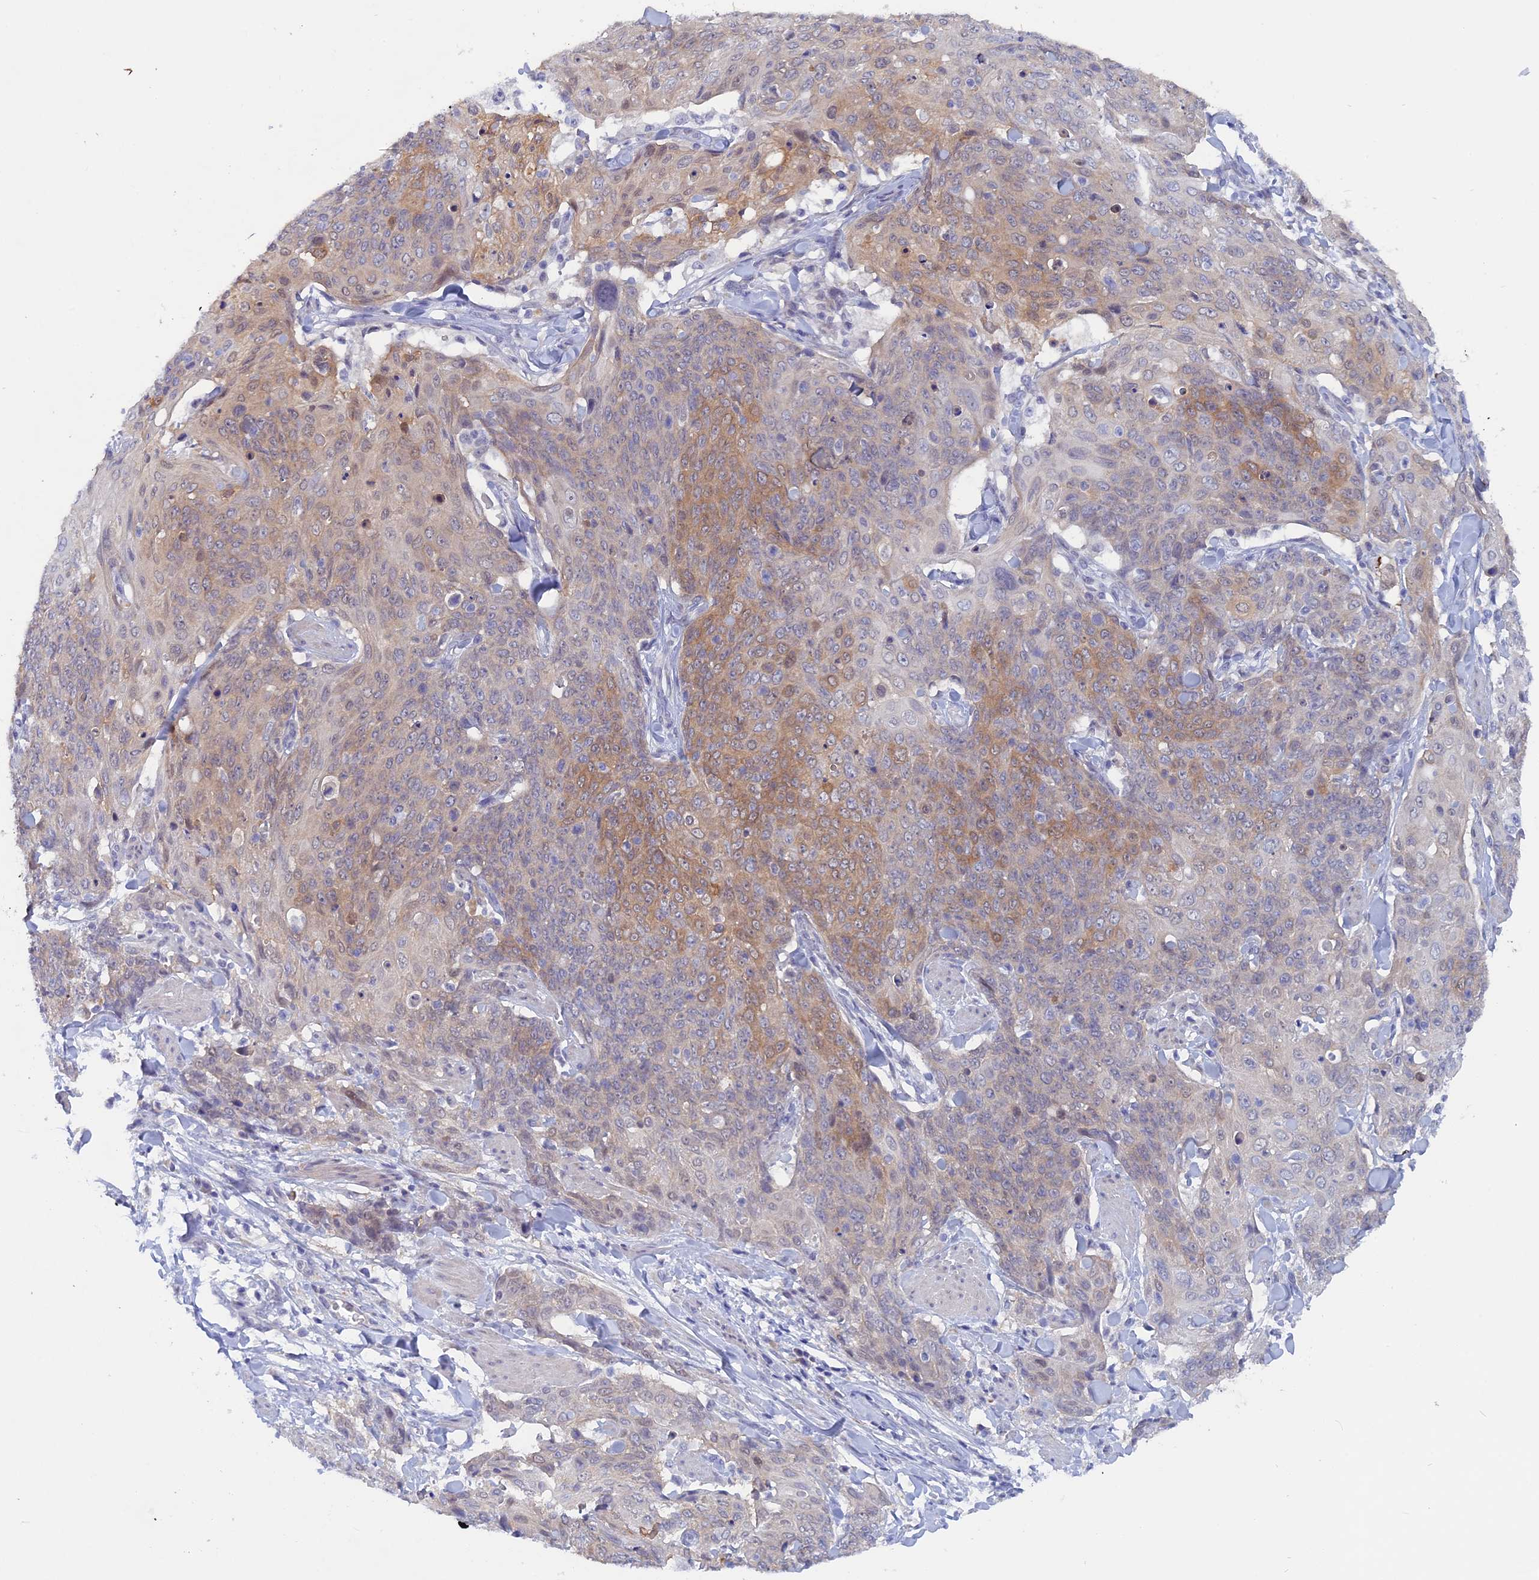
{"staining": {"intensity": "moderate", "quantity": "<25%", "location": "cytoplasmic/membranous,nuclear"}, "tissue": "skin cancer", "cell_type": "Tumor cells", "image_type": "cancer", "snomed": [{"axis": "morphology", "description": "Squamous cell carcinoma, NOS"}, {"axis": "topography", "description": "Skin"}, {"axis": "topography", "description": "Vulva"}], "caption": "There is low levels of moderate cytoplasmic/membranous and nuclear positivity in tumor cells of skin cancer (squamous cell carcinoma), as demonstrated by immunohistochemical staining (brown color).", "gene": "DACT3", "patient": {"sex": "female", "age": 85}}